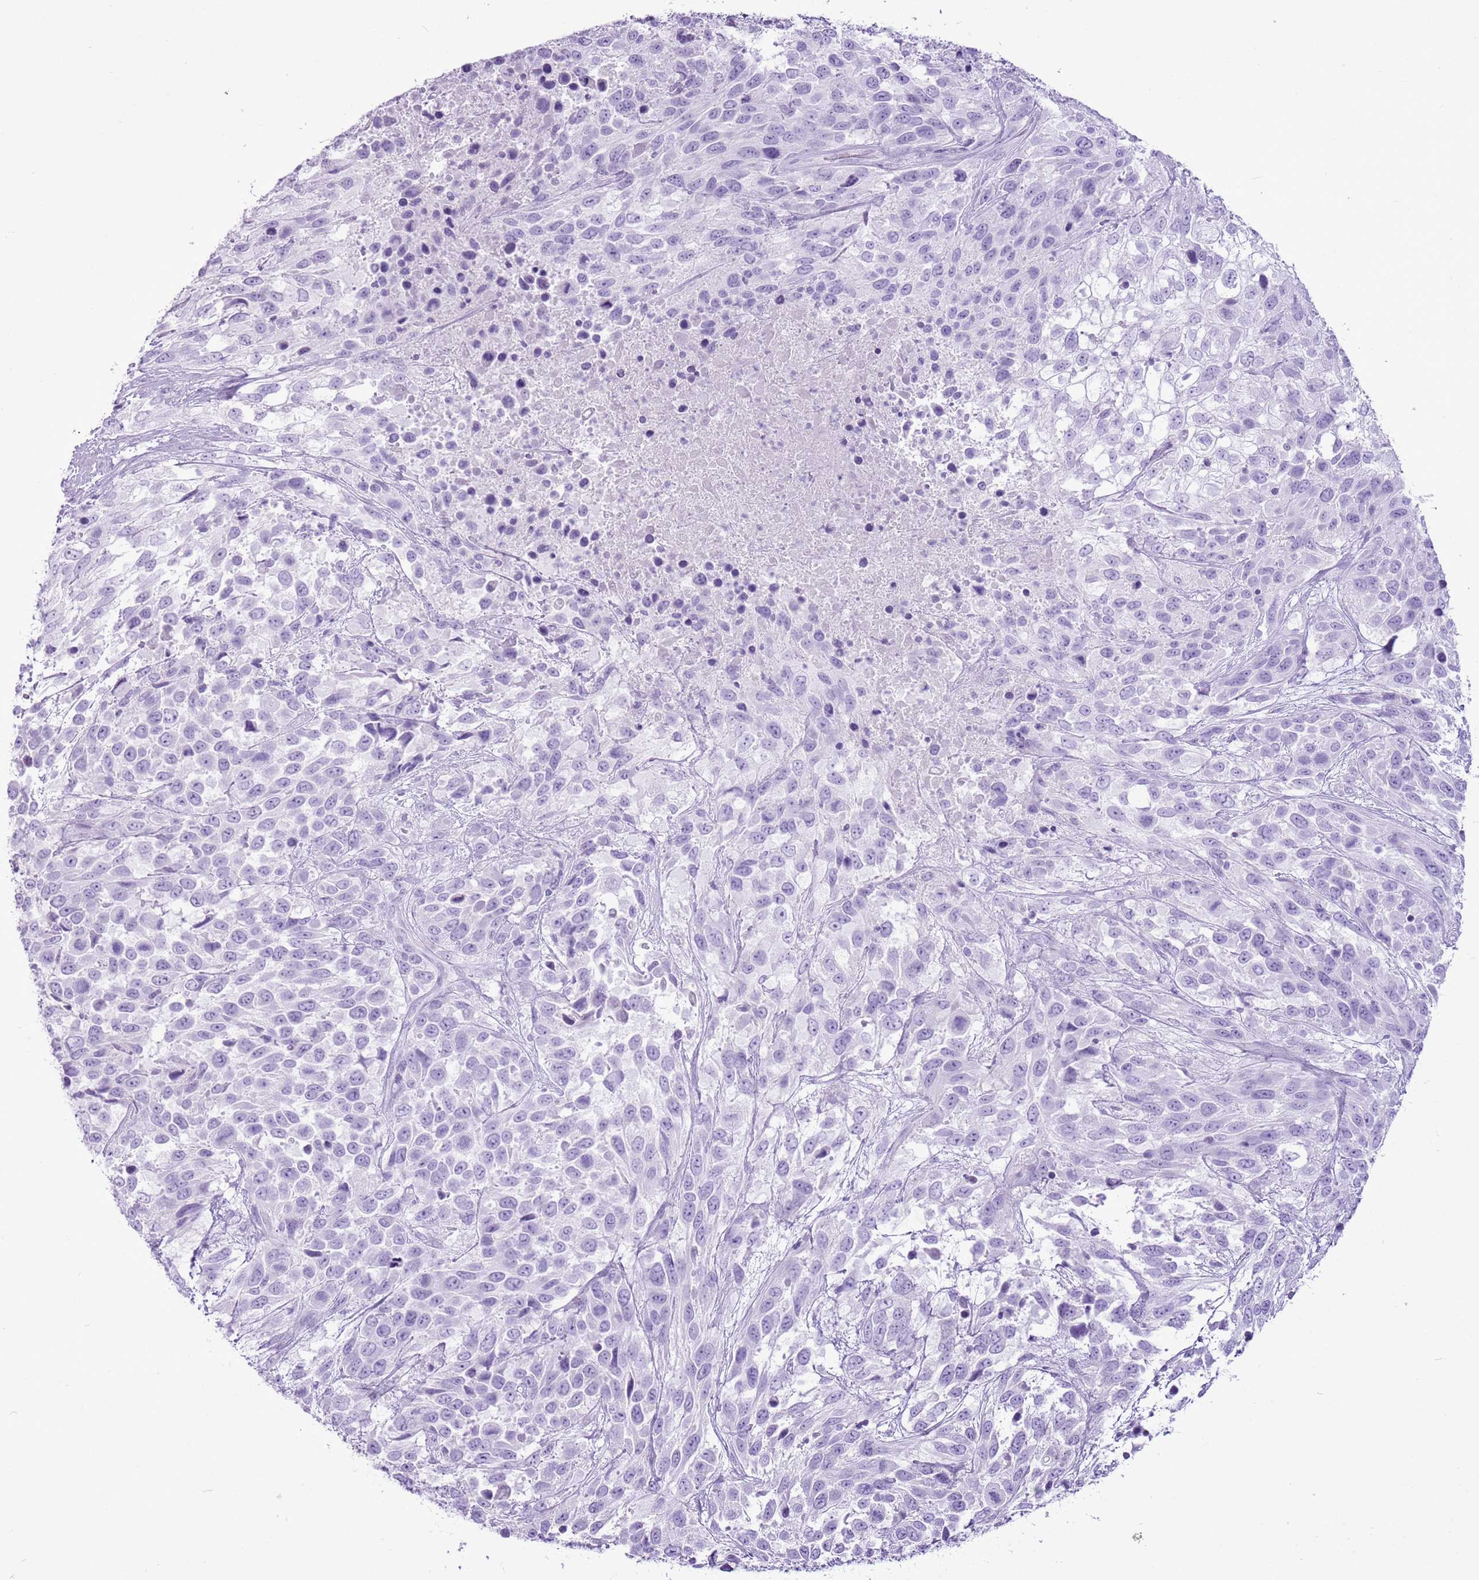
{"staining": {"intensity": "negative", "quantity": "none", "location": "none"}, "tissue": "urothelial cancer", "cell_type": "Tumor cells", "image_type": "cancer", "snomed": [{"axis": "morphology", "description": "Urothelial carcinoma, High grade"}, {"axis": "topography", "description": "Urinary bladder"}], "caption": "This is an immunohistochemistry (IHC) histopathology image of human high-grade urothelial carcinoma. There is no expression in tumor cells.", "gene": "CNFN", "patient": {"sex": "female", "age": 70}}